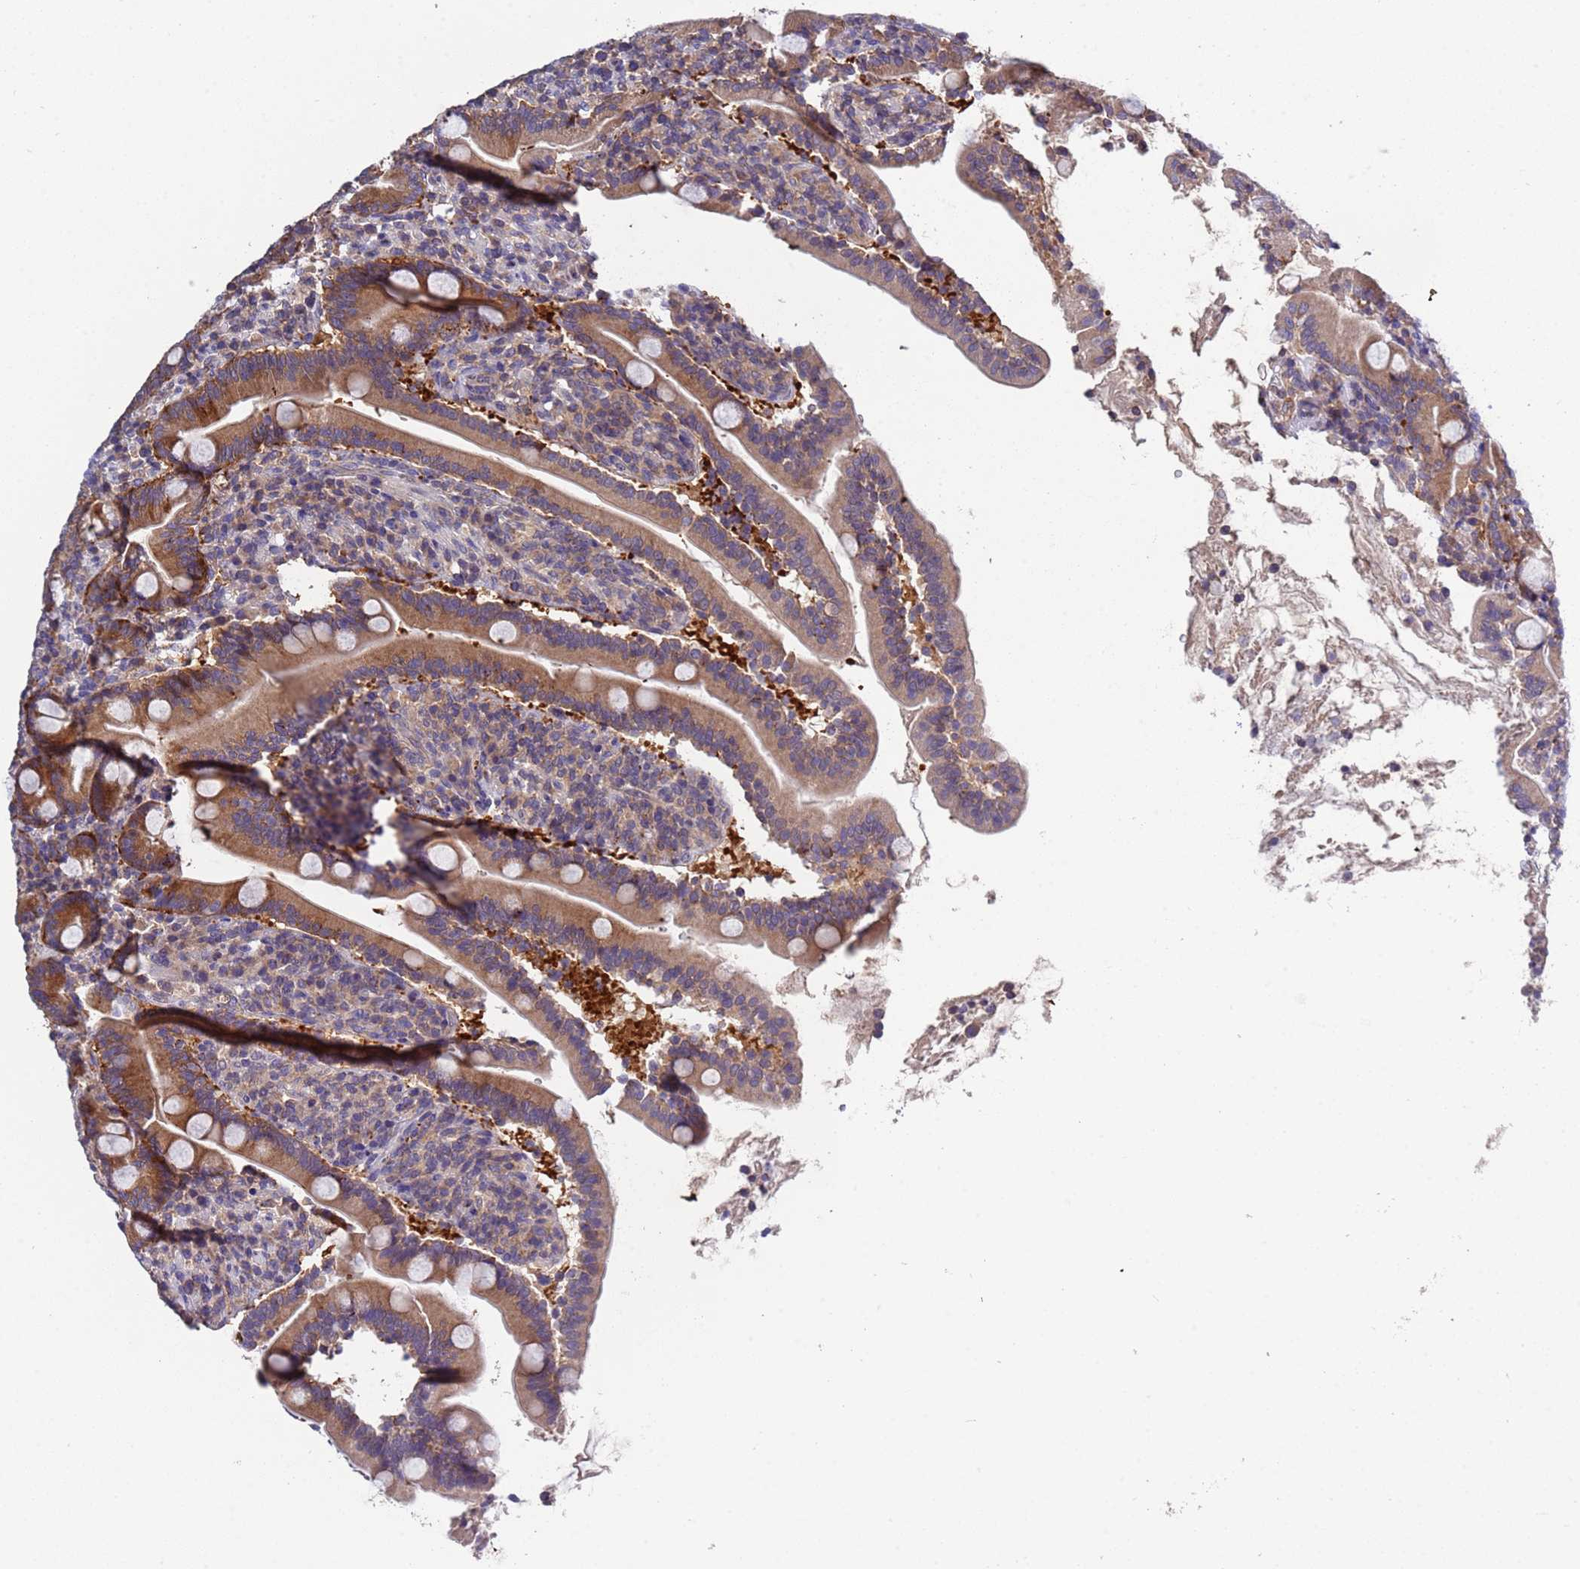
{"staining": {"intensity": "moderate", "quantity": ">75%", "location": "cytoplasmic/membranous"}, "tissue": "duodenum", "cell_type": "Glandular cells", "image_type": "normal", "snomed": [{"axis": "morphology", "description": "Normal tissue, NOS"}, {"axis": "topography", "description": "Duodenum"}], "caption": "A brown stain shows moderate cytoplasmic/membranous expression of a protein in glandular cells of unremarkable duodenum. Using DAB (3,3'-diaminobenzidine) (brown) and hematoxylin (blue) stains, captured at high magnification using brightfield microscopy.", "gene": "PARP16", "patient": {"sex": "male", "age": 35}}